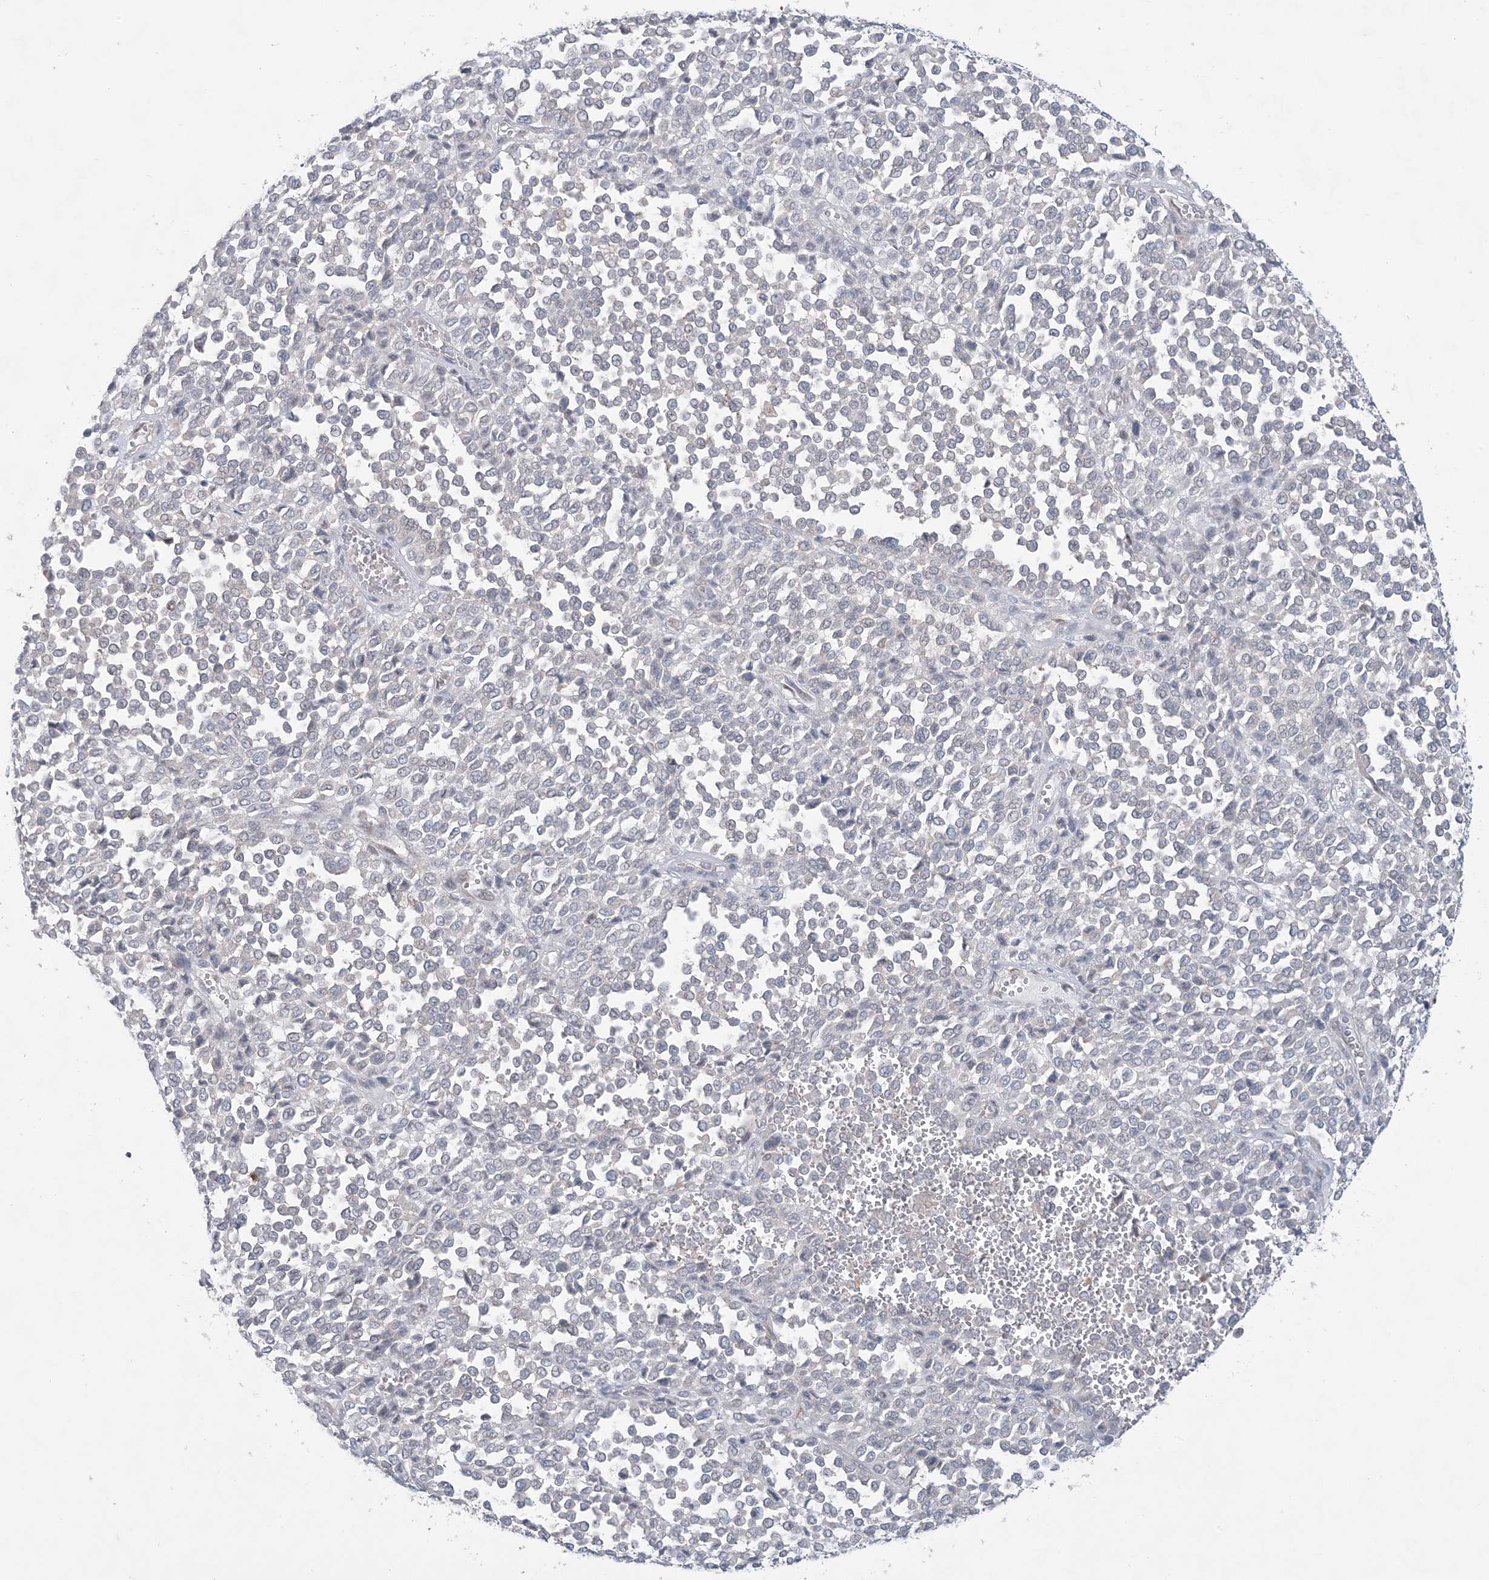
{"staining": {"intensity": "negative", "quantity": "none", "location": "none"}, "tissue": "melanoma", "cell_type": "Tumor cells", "image_type": "cancer", "snomed": [{"axis": "morphology", "description": "Malignant melanoma, Metastatic site"}, {"axis": "topography", "description": "Pancreas"}], "caption": "Immunohistochemistry (IHC) photomicrograph of human malignant melanoma (metastatic site) stained for a protein (brown), which displays no staining in tumor cells.", "gene": "KIF3A", "patient": {"sex": "female", "age": 30}}